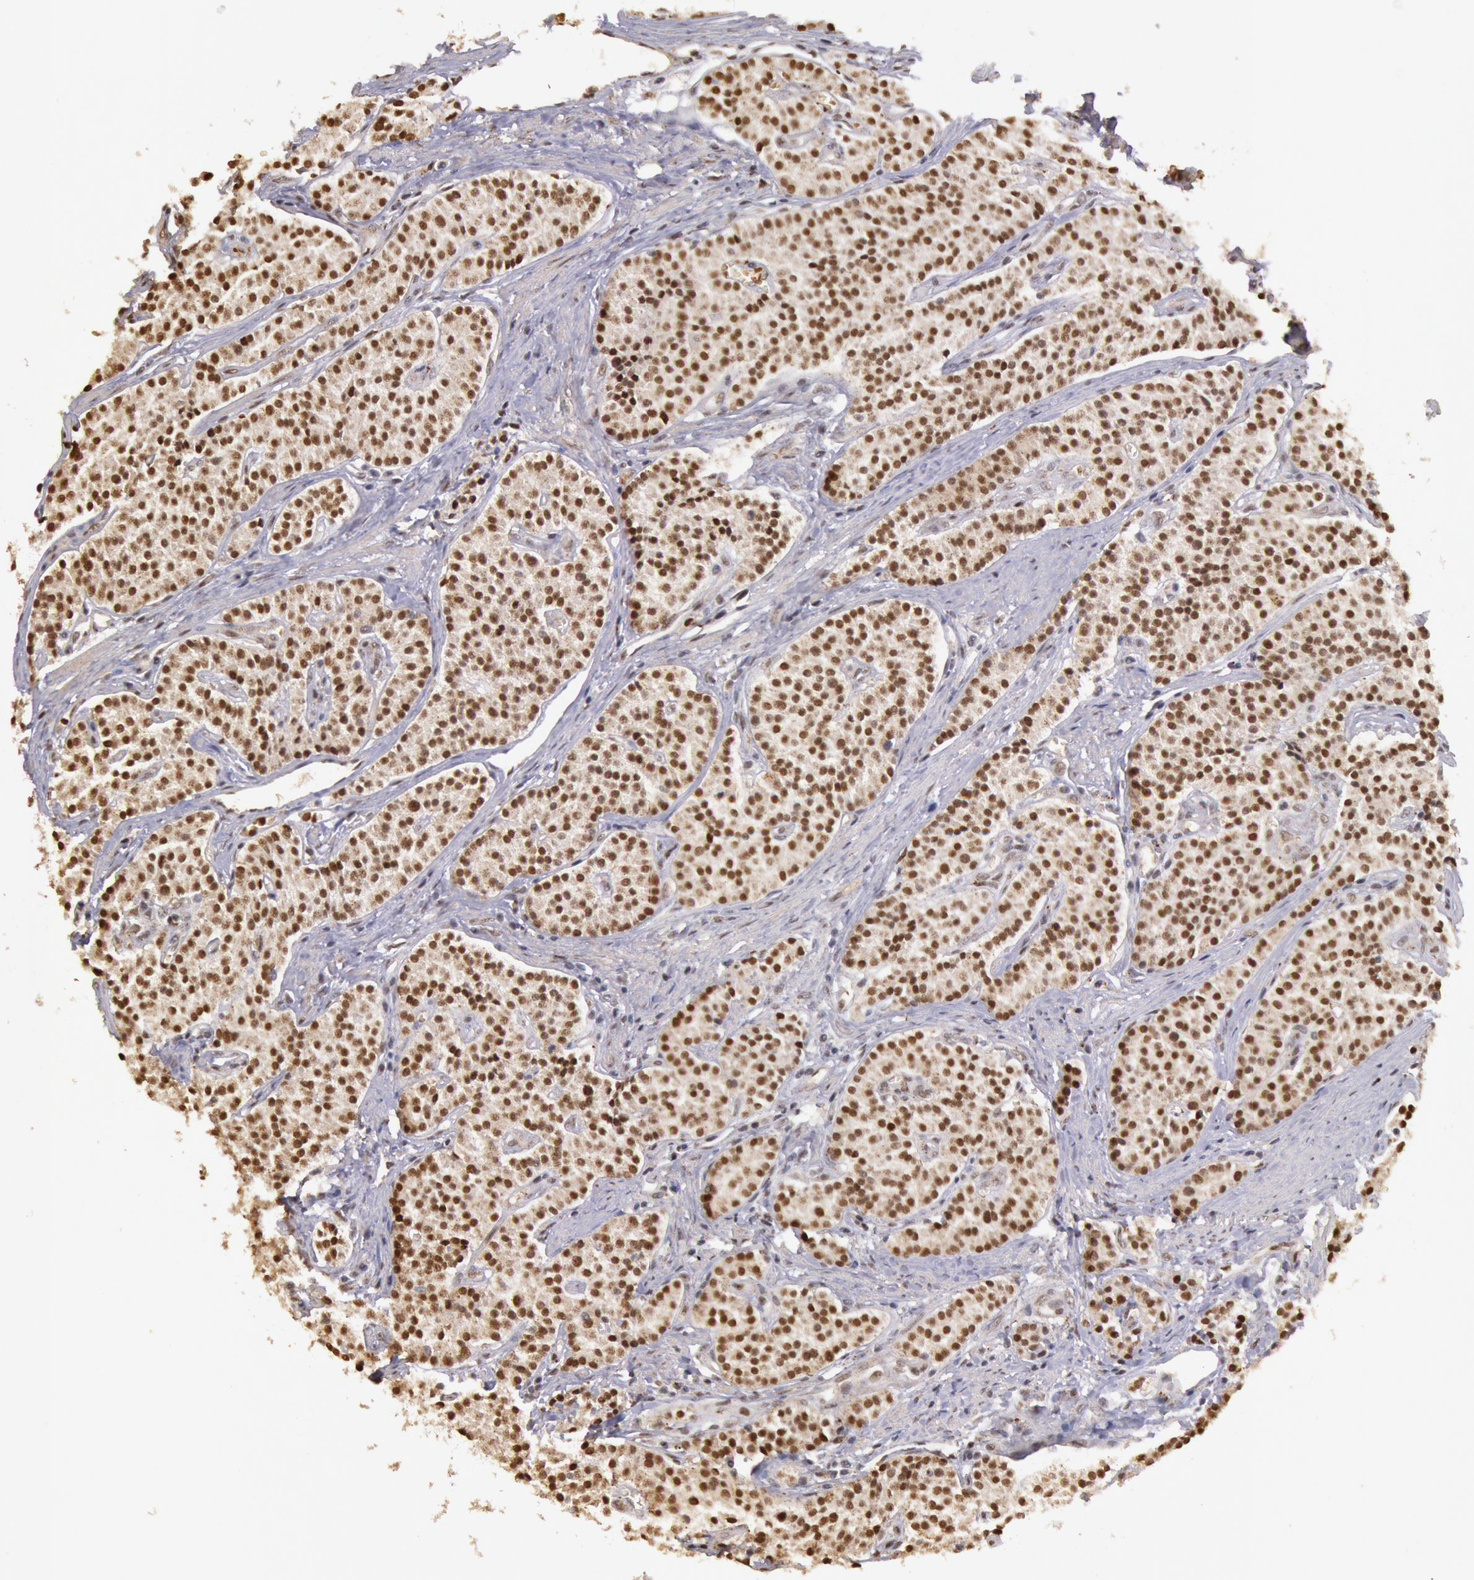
{"staining": {"intensity": "moderate", "quantity": ">75%", "location": "nuclear"}, "tissue": "carcinoid", "cell_type": "Tumor cells", "image_type": "cancer", "snomed": [{"axis": "morphology", "description": "Carcinoid, malignant, NOS"}, {"axis": "topography", "description": "Stomach"}], "caption": "High-magnification brightfield microscopy of carcinoid stained with DAB (3,3'-diaminobenzidine) (brown) and counterstained with hematoxylin (blue). tumor cells exhibit moderate nuclear expression is appreciated in approximately>75% of cells. The staining was performed using DAB to visualize the protein expression in brown, while the nuclei were stained in blue with hematoxylin (Magnification: 20x).", "gene": "LIG4", "patient": {"sex": "female", "age": 76}}